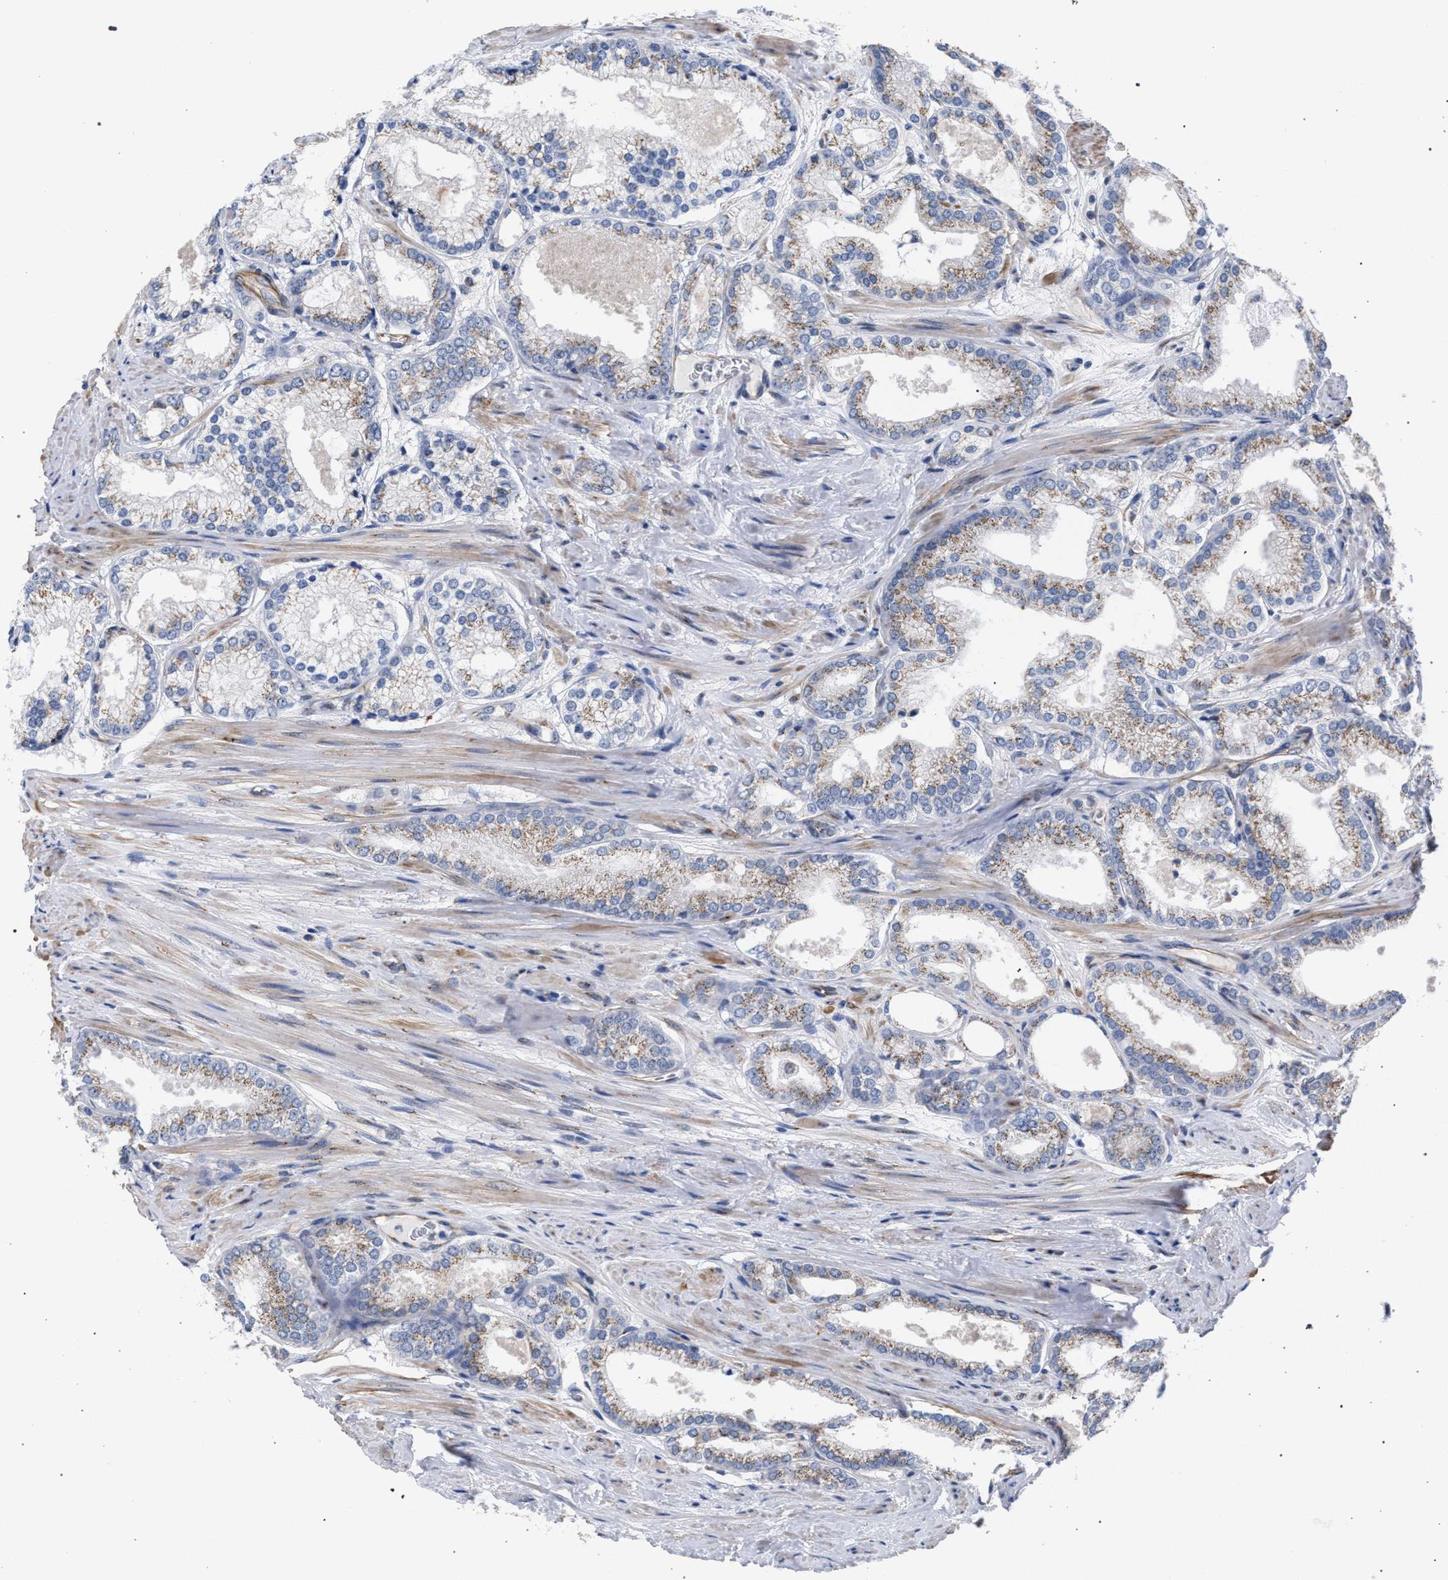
{"staining": {"intensity": "moderate", "quantity": ">75%", "location": "cytoplasmic/membranous"}, "tissue": "prostate cancer", "cell_type": "Tumor cells", "image_type": "cancer", "snomed": [{"axis": "morphology", "description": "Adenocarcinoma, High grade"}, {"axis": "topography", "description": "Prostate"}], "caption": "Tumor cells display moderate cytoplasmic/membranous staining in approximately >75% of cells in prostate high-grade adenocarcinoma.", "gene": "GOLGA2", "patient": {"sex": "male", "age": 61}}